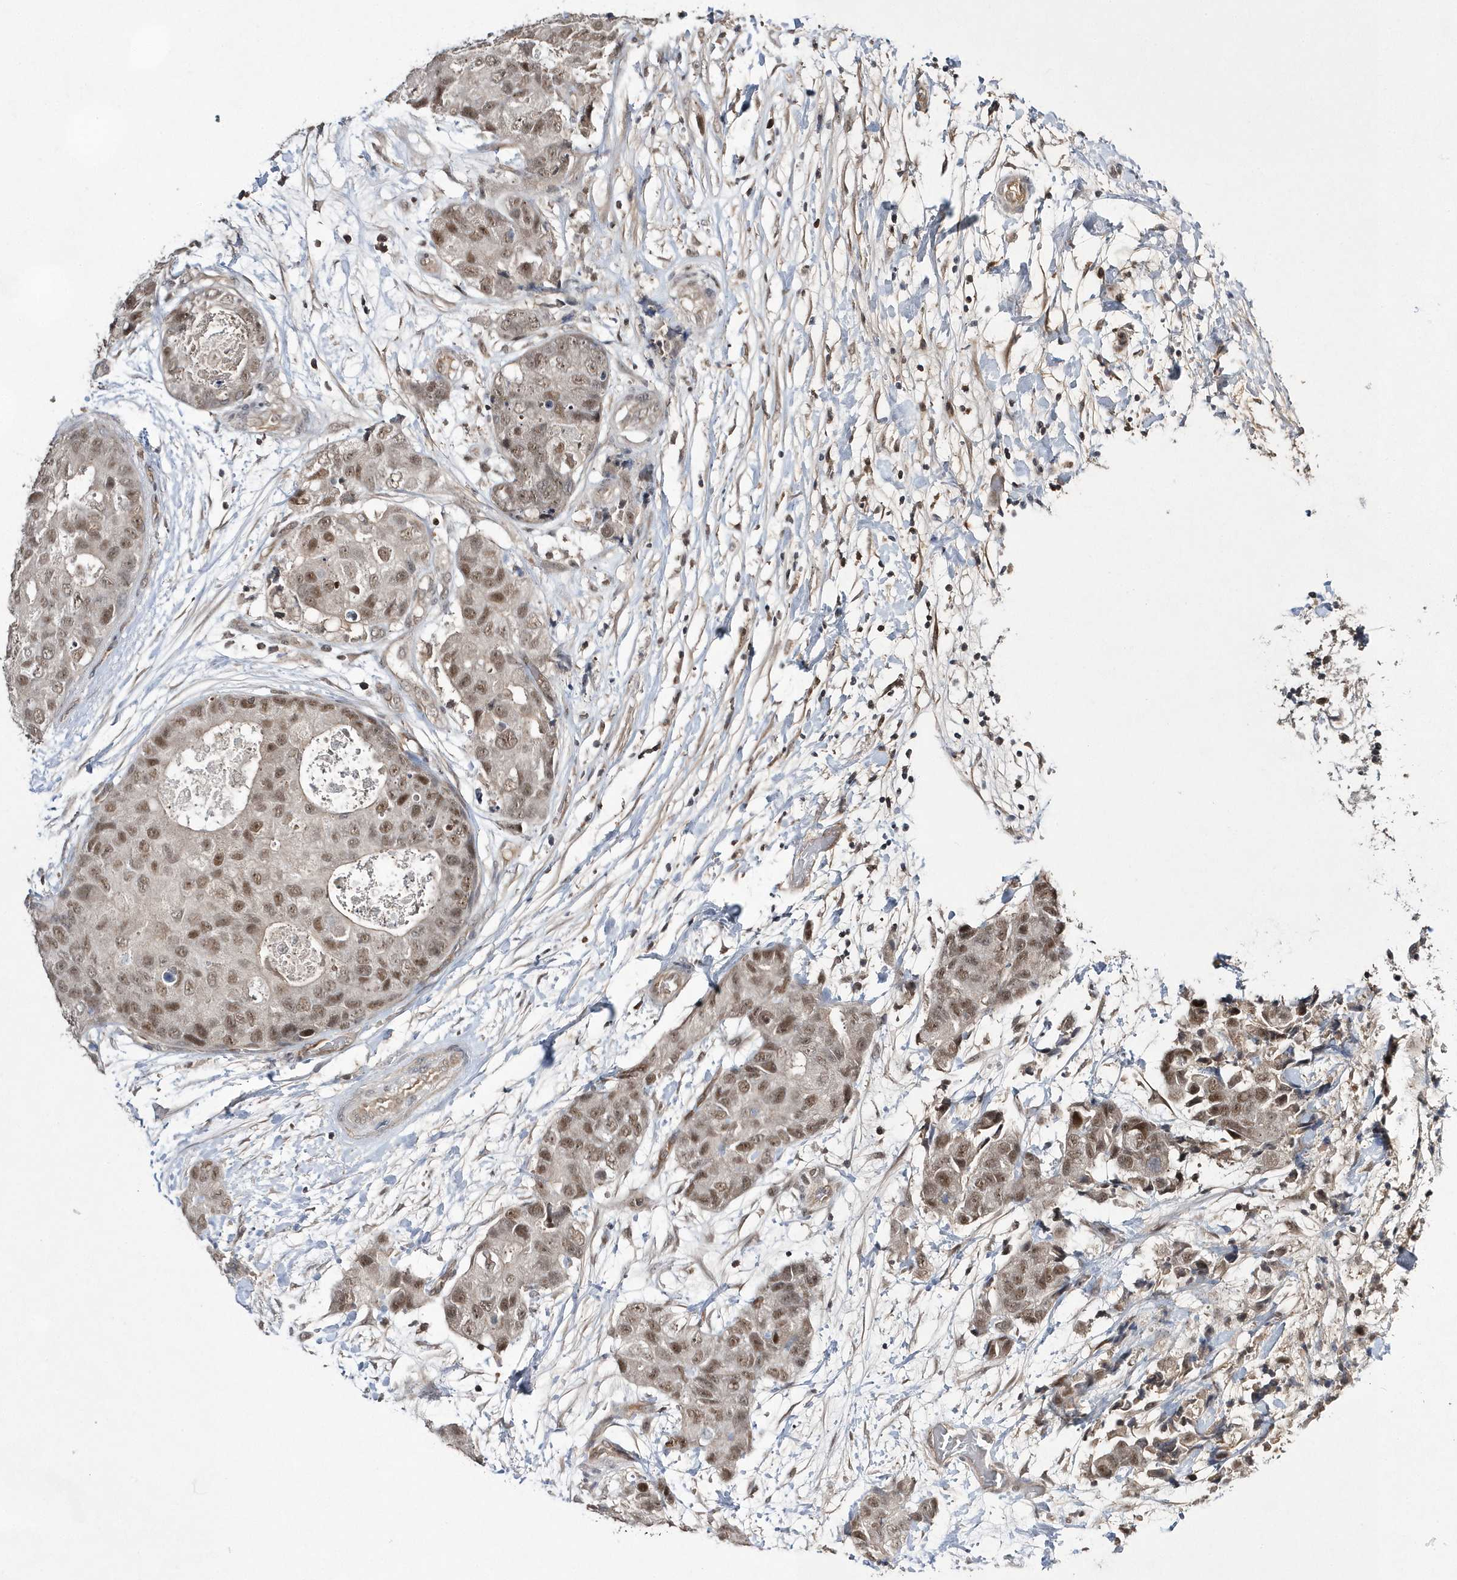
{"staining": {"intensity": "moderate", "quantity": ">75%", "location": "nuclear"}, "tissue": "breast cancer", "cell_type": "Tumor cells", "image_type": "cancer", "snomed": [{"axis": "morphology", "description": "Duct carcinoma"}, {"axis": "topography", "description": "Breast"}], "caption": "A histopathology image showing moderate nuclear expression in approximately >75% of tumor cells in breast cancer, as visualized by brown immunohistochemical staining.", "gene": "TMEM132B", "patient": {"sex": "female", "age": 62}}